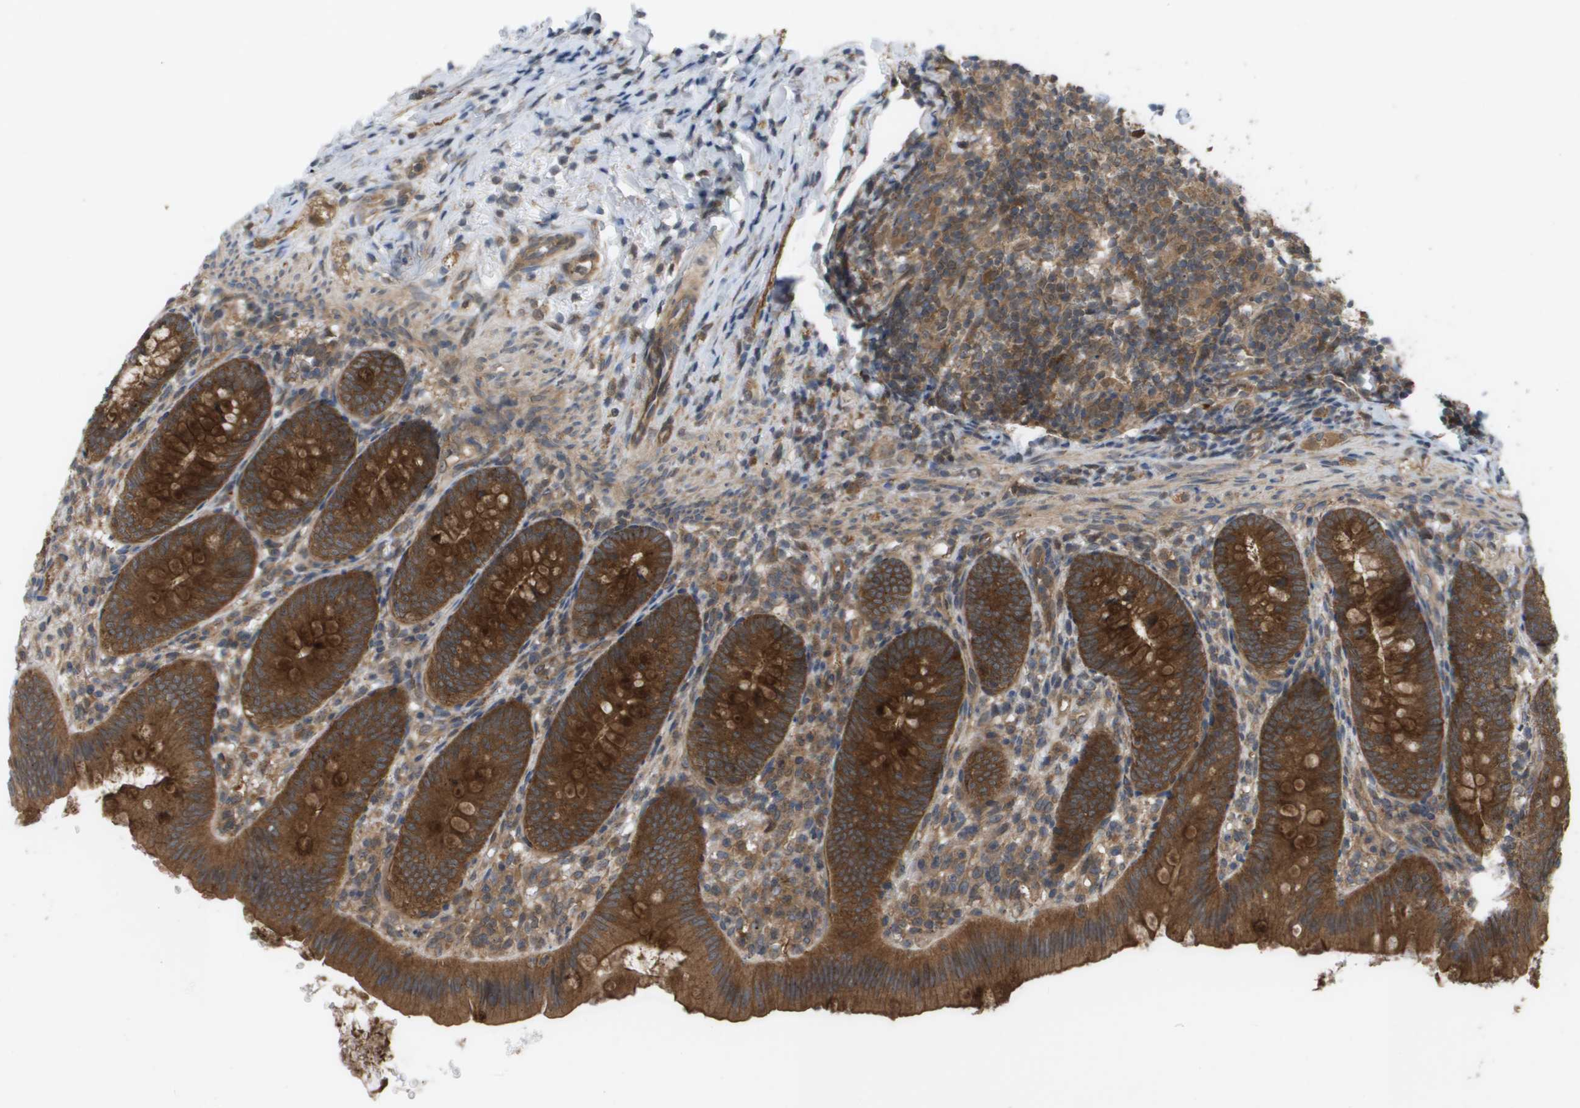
{"staining": {"intensity": "strong", "quantity": ">75%", "location": "cytoplasmic/membranous"}, "tissue": "appendix", "cell_type": "Glandular cells", "image_type": "normal", "snomed": [{"axis": "morphology", "description": "Normal tissue, NOS"}, {"axis": "topography", "description": "Appendix"}], "caption": "Approximately >75% of glandular cells in normal appendix exhibit strong cytoplasmic/membranous protein staining as visualized by brown immunohistochemical staining.", "gene": "CTPS2", "patient": {"sex": "male", "age": 1}}